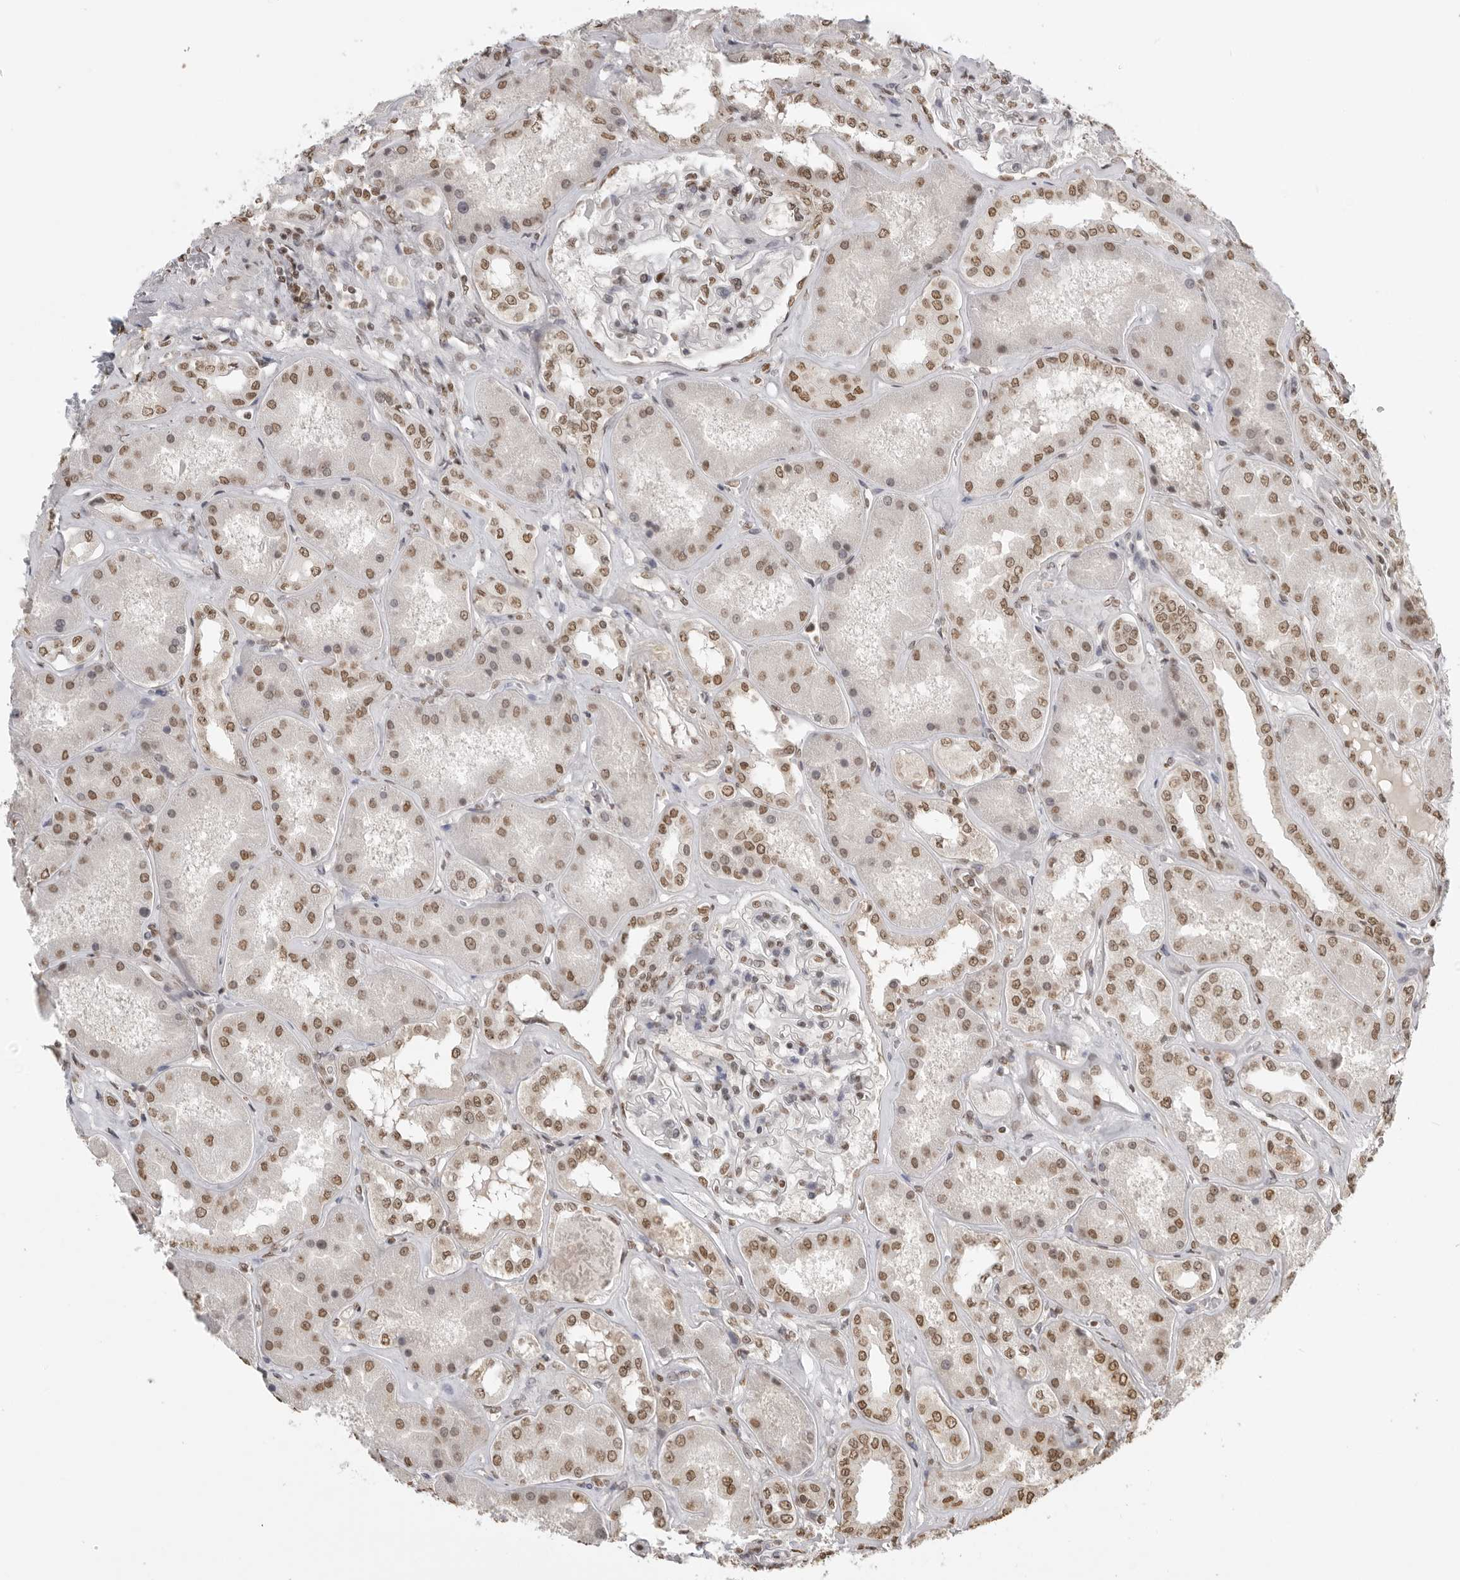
{"staining": {"intensity": "moderate", "quantity": ">75%", "location": "nuclear"}, "tissue": "kidney", "cell_type": "Cells in glomeruli", "image_type": "normal", "snomed": [{"axis": "morphology", "description": "Normal tissue, NOS"}, {"axis": "topography", "description": "Kidney"}], "caption": "A medium amount of moderate nuclear expression is identified in approximately >75% of cells in glomeruli in benign kidney.", "gene": "RPA2", "patient": {"sex": "female", "age": 56}}